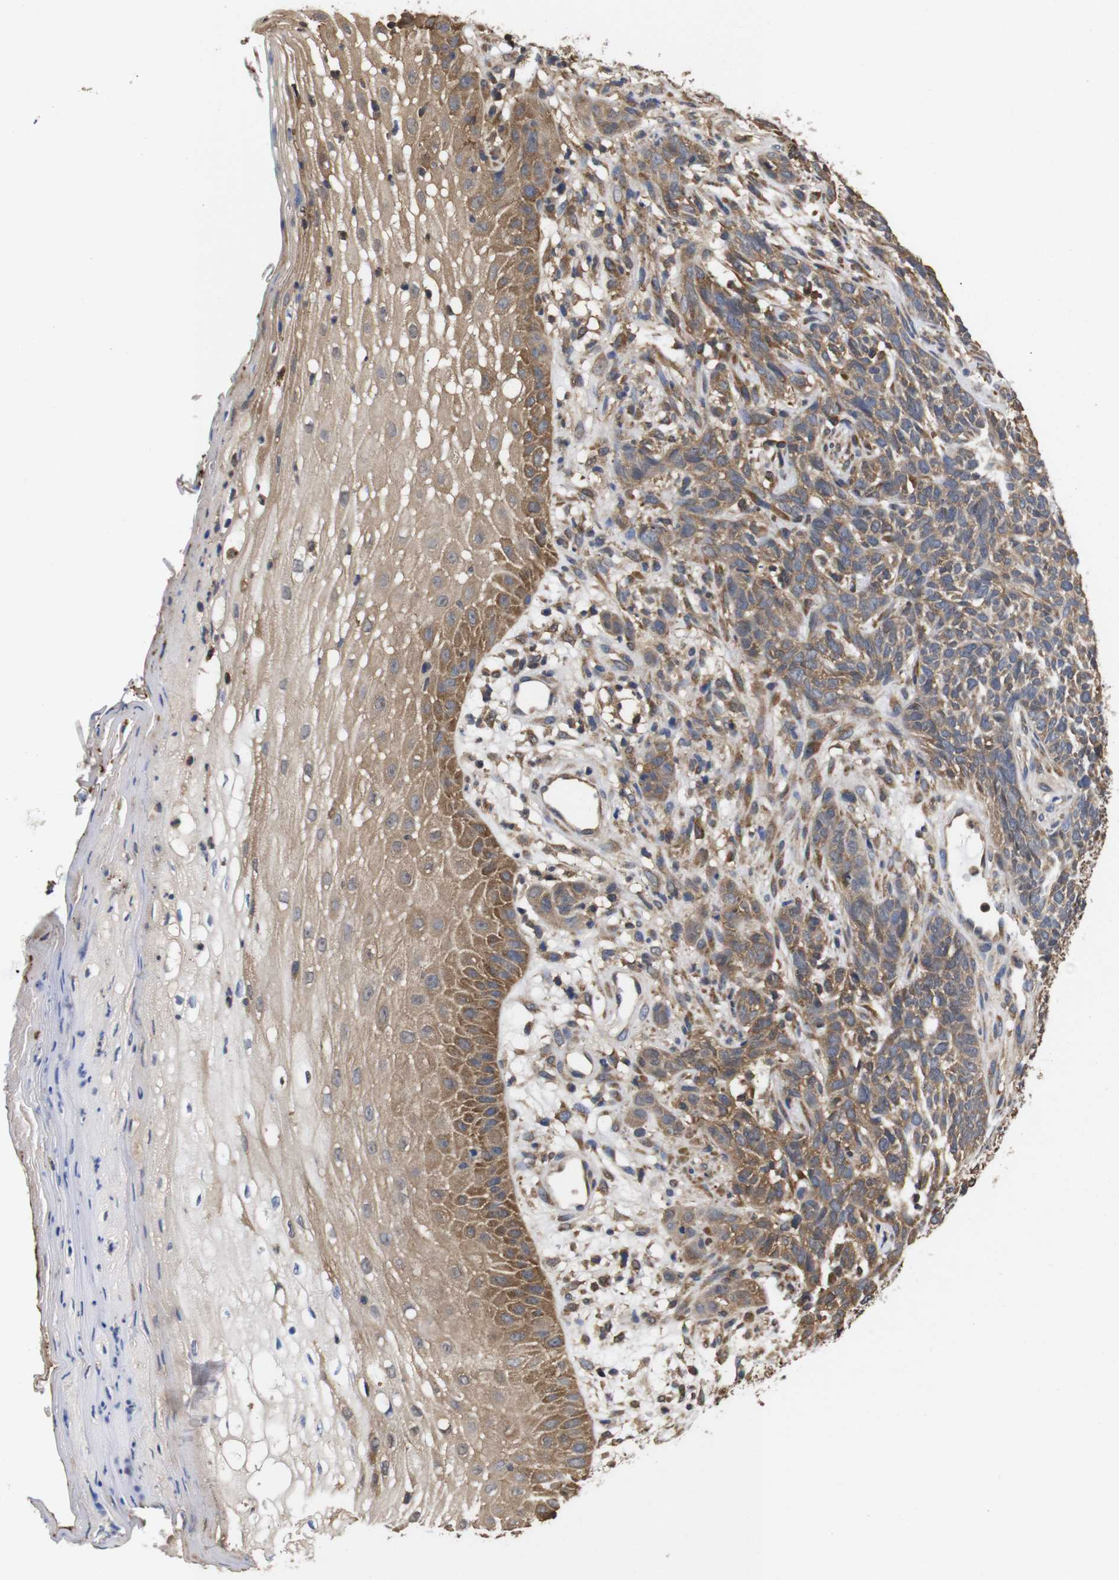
{"staining": {"intensity": "moderate", "quantity": ">75%", "location": "cytoplasmic/membranous"}, "tissue": "skin cancer", "cell_type": "Tumor cells", "image_type": "cancer", "snomed": [{"axis": "morphology", "description": "Basal cell carcinoma"}, {"axis": "topography", "description": "Skin"}], "caption": "Approximately >75% of tumor cells in skin cancer reveal moderate cytoplasmic/membranous protein positivity as visualized by brown immunohistochemical staining.", "gene": "LRRCC1", "patient": {"sex": "female", "age": 84}}